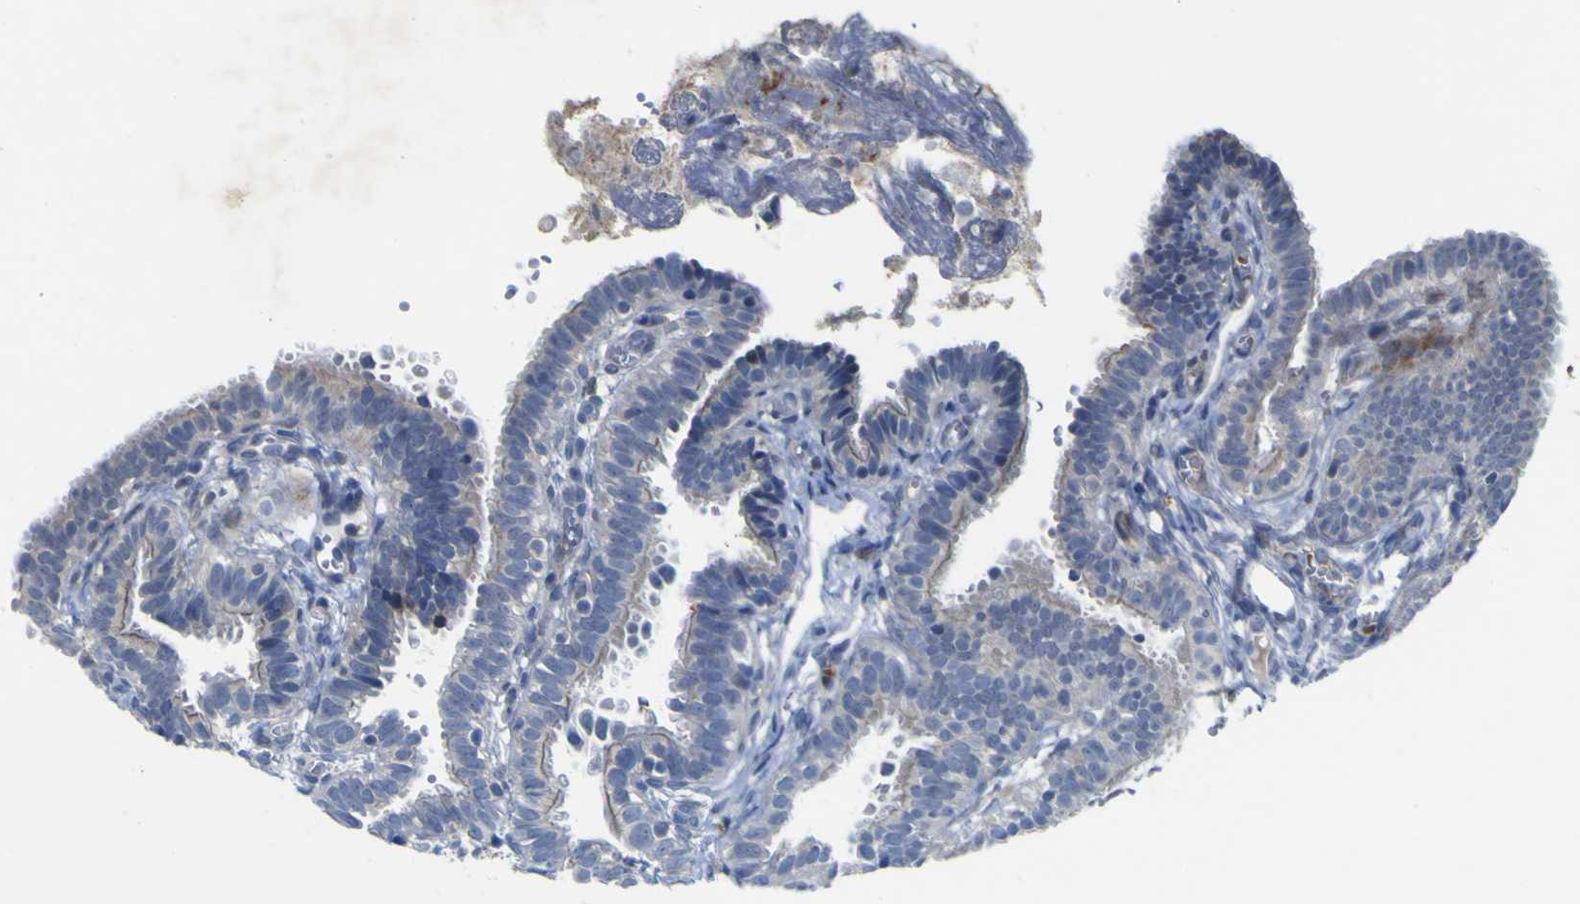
{"staining": {"intensity": "negative", "quantity": "none", "location": "none"}, "tissue": "fallopian tube", "cell_type": "Glandular cells", "image_type": "normal", "snomed": [{"axis": "morphology", "description": "Normal tissue, NOS"}, {"axis": "topography", "description": "Fallopian tube"}, {"axis": "topography", "description": "Placenta"}], "caption": "Immunohistochemistry (IHC) image of unremarkable fallopian tube stained for a protein (brown), which demonstrates no staining in glandular cells. Brightfield microscopy of immunohistochemistry stained with DAB (3,3'-diaminobenzidine) (brown) and hematoxylin (blue), captured at high magnification.", "gene": "NAV1", "patient": {"sex": "female", "age": 34}}